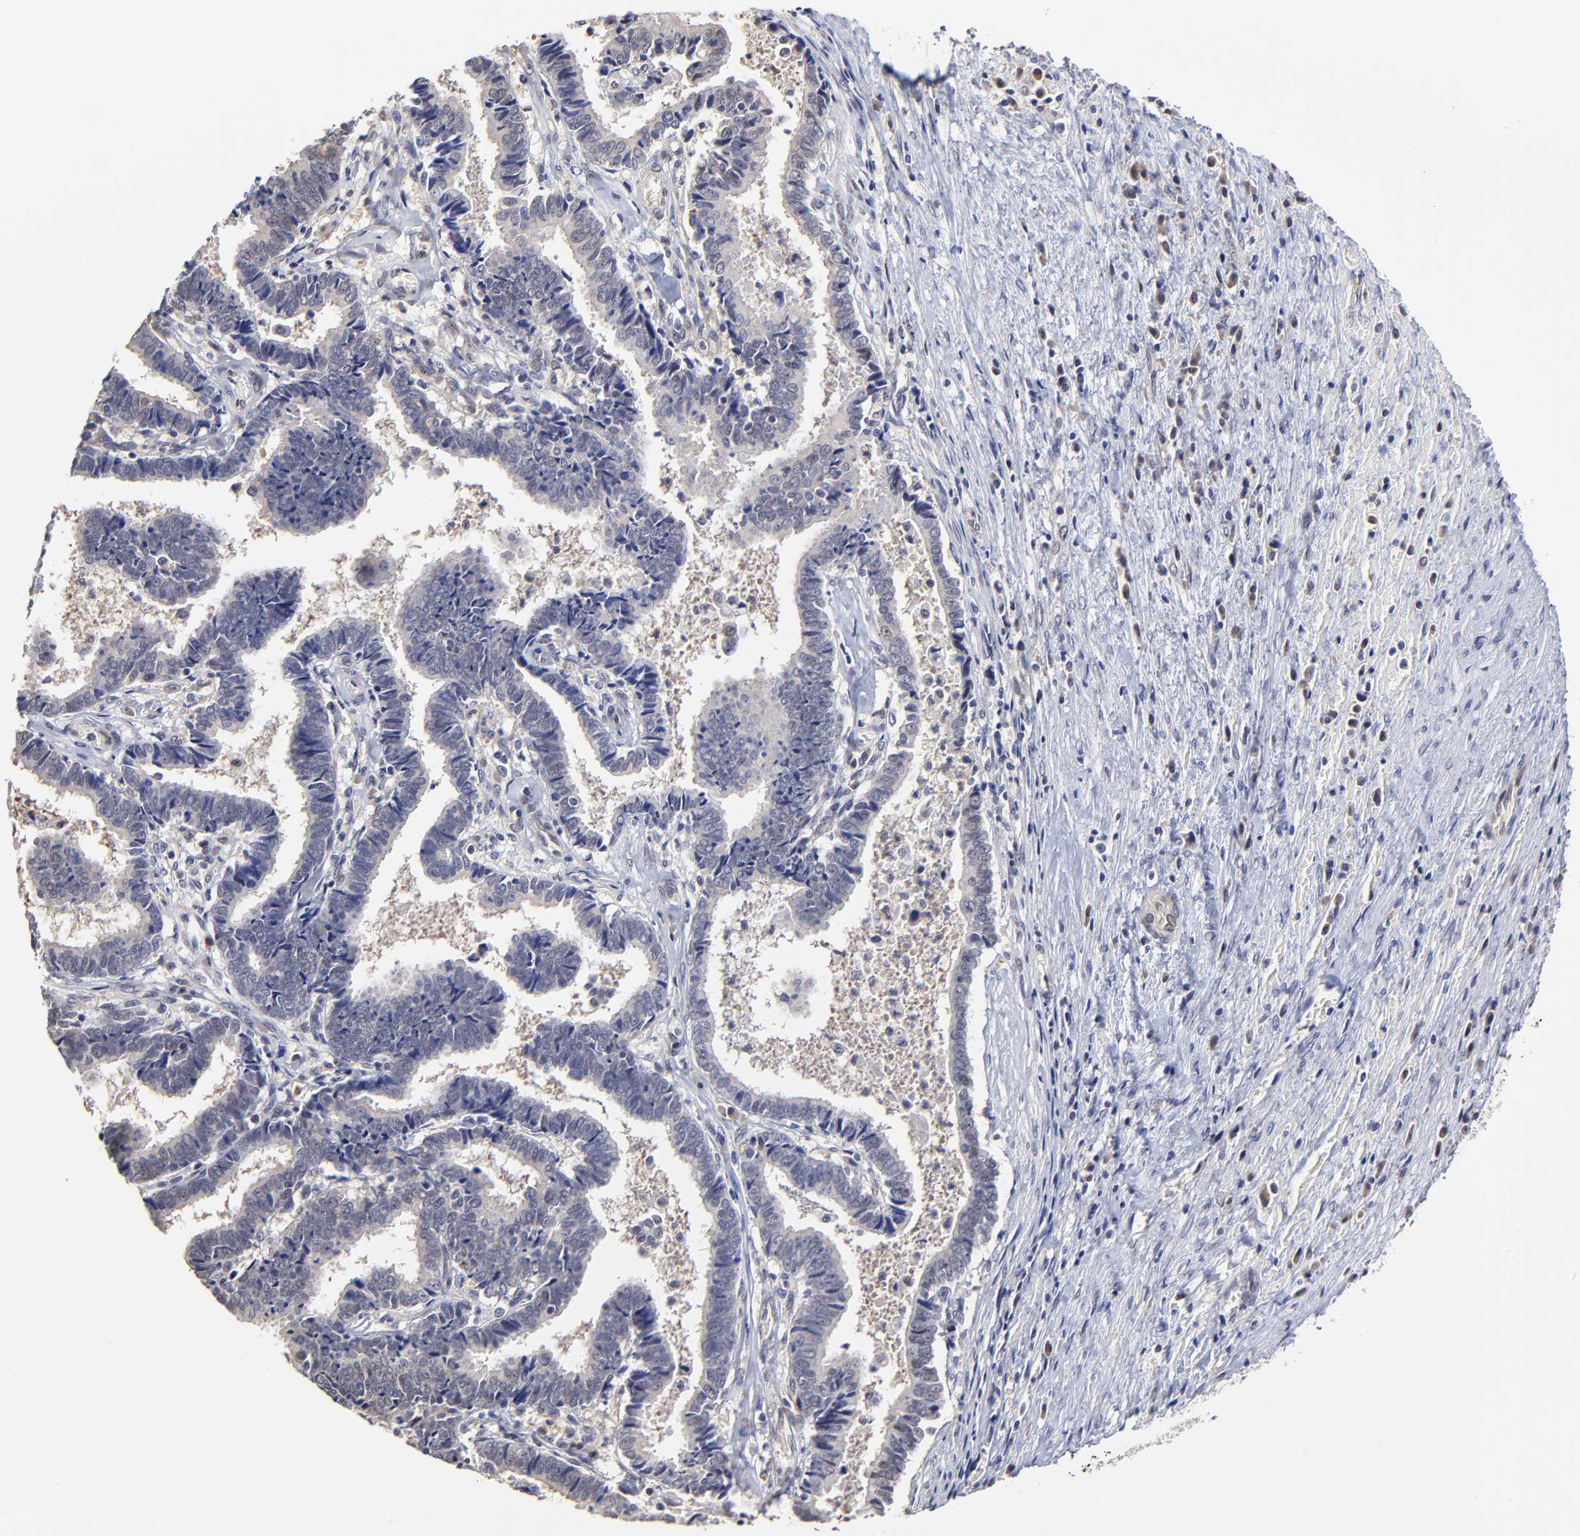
{"staining": {"intensity": "negative", "quantity": "none", "location": "none"}, "tissue": "liver cancer", "cell_type": "Tumor cells", "image_type": "cancer", "snomed": [{"axis": "morphology", "description": "Cholangiocarcinoma"}, {"axis": "topography", "description": "Liver"}], "caption": "Tumor cells show no significant protein expression in liver cholangiocarcinoma.", "gene": "ZNF10", "patient": {"sex": "male", "age": 57}}